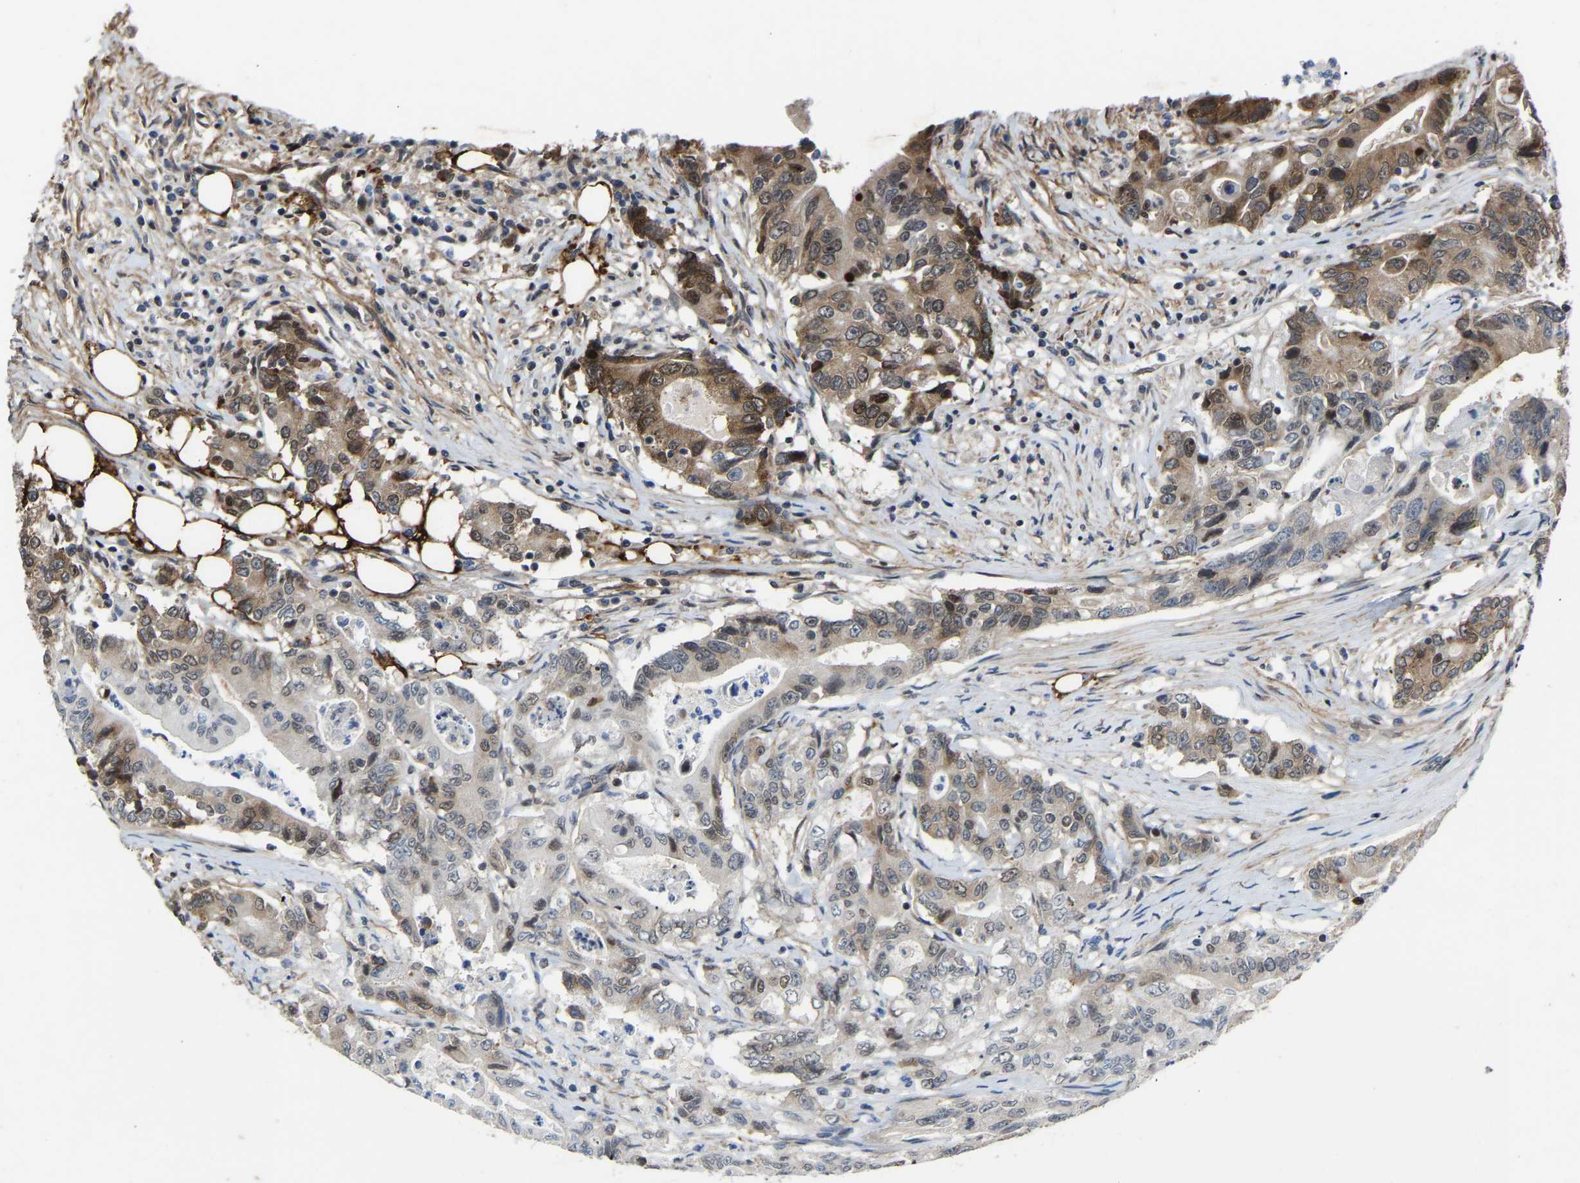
{"staining": {"intensity": "moderate", "quantity": "25%-75%", "location": "cytoplasmic/membranous,nuclear"}, "tissue": "colorectal cancer", "cell_type": "Tumor cells", "image_type": "cancer", "snomed": [{"axis": "morphology", "description": "Adenocarcinoma, NOS"}, {"axis": "topography", "description": "Colon"}], "caption": "Immunohistochemistry of colorectal adenocarcinoma shows medium levels of moderate cytoplasmic/membranous and nuclear expression in approximately 25%-75% of tumor cells.", "gene": "DDX5", "patient": {"sex": "female", "age": 77}}